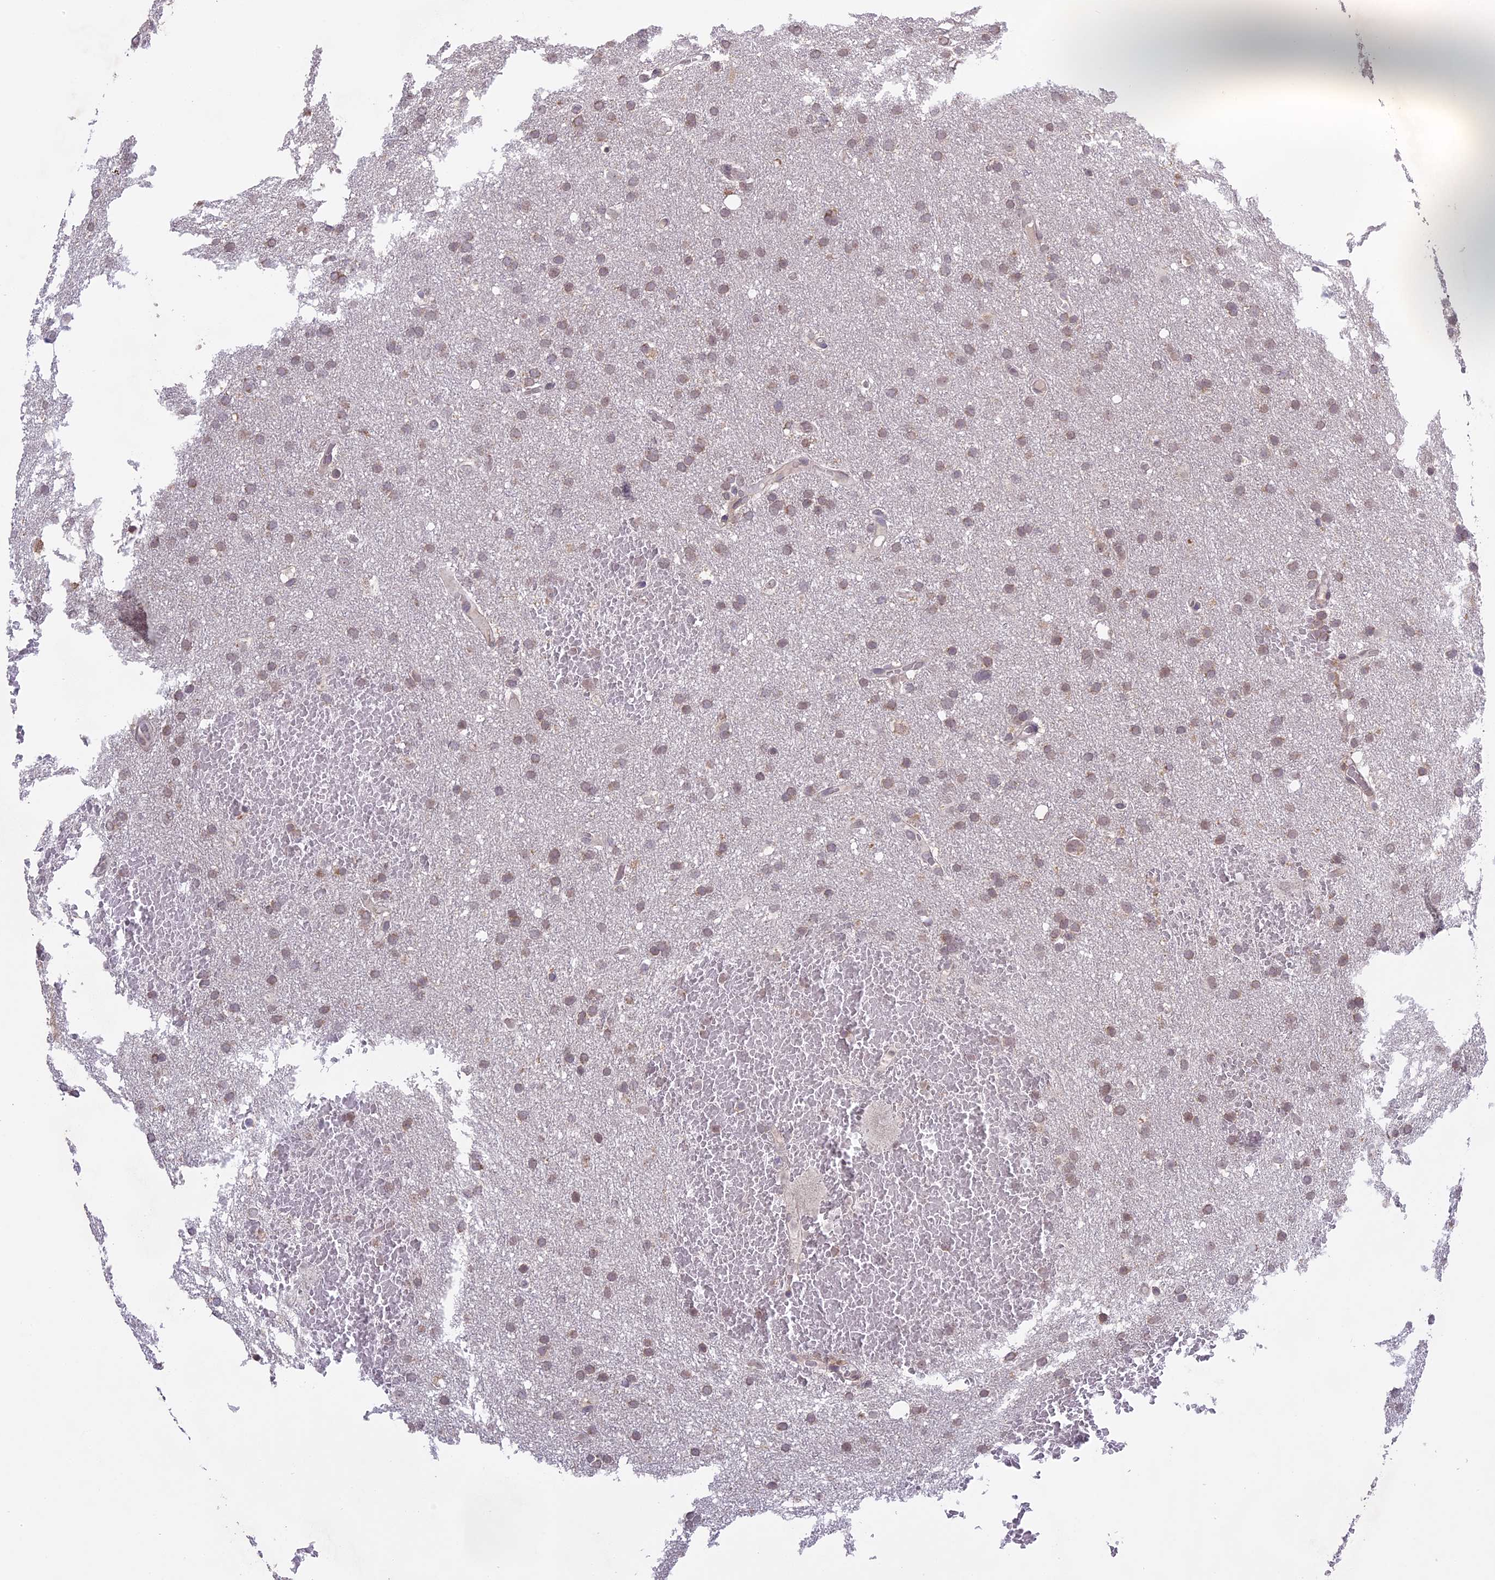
{"staining": {"intensity": "weak", "quantity": "25%-75%", "location": "cytoplasmic/membranous"}, "tissue": "glioma", "cell_type": "Tumor cells", "image_type": "cancer", "snomed": [{"axis": "morphology", "description": "Glioma, malignant, High grade"}, {"axis": "topography", "description": "Cerebral cortex"}], "caption": "Immunohistochemical staining of glioma displays low levels of weak cytoplasmic/membranous protein positivity in approximately 25%-75% of tumor cells. (Brightfield microscopy of DAB IHC at high magnification).", "gene": "ERG28", "patient": {"sex": "female", "age": 36}}